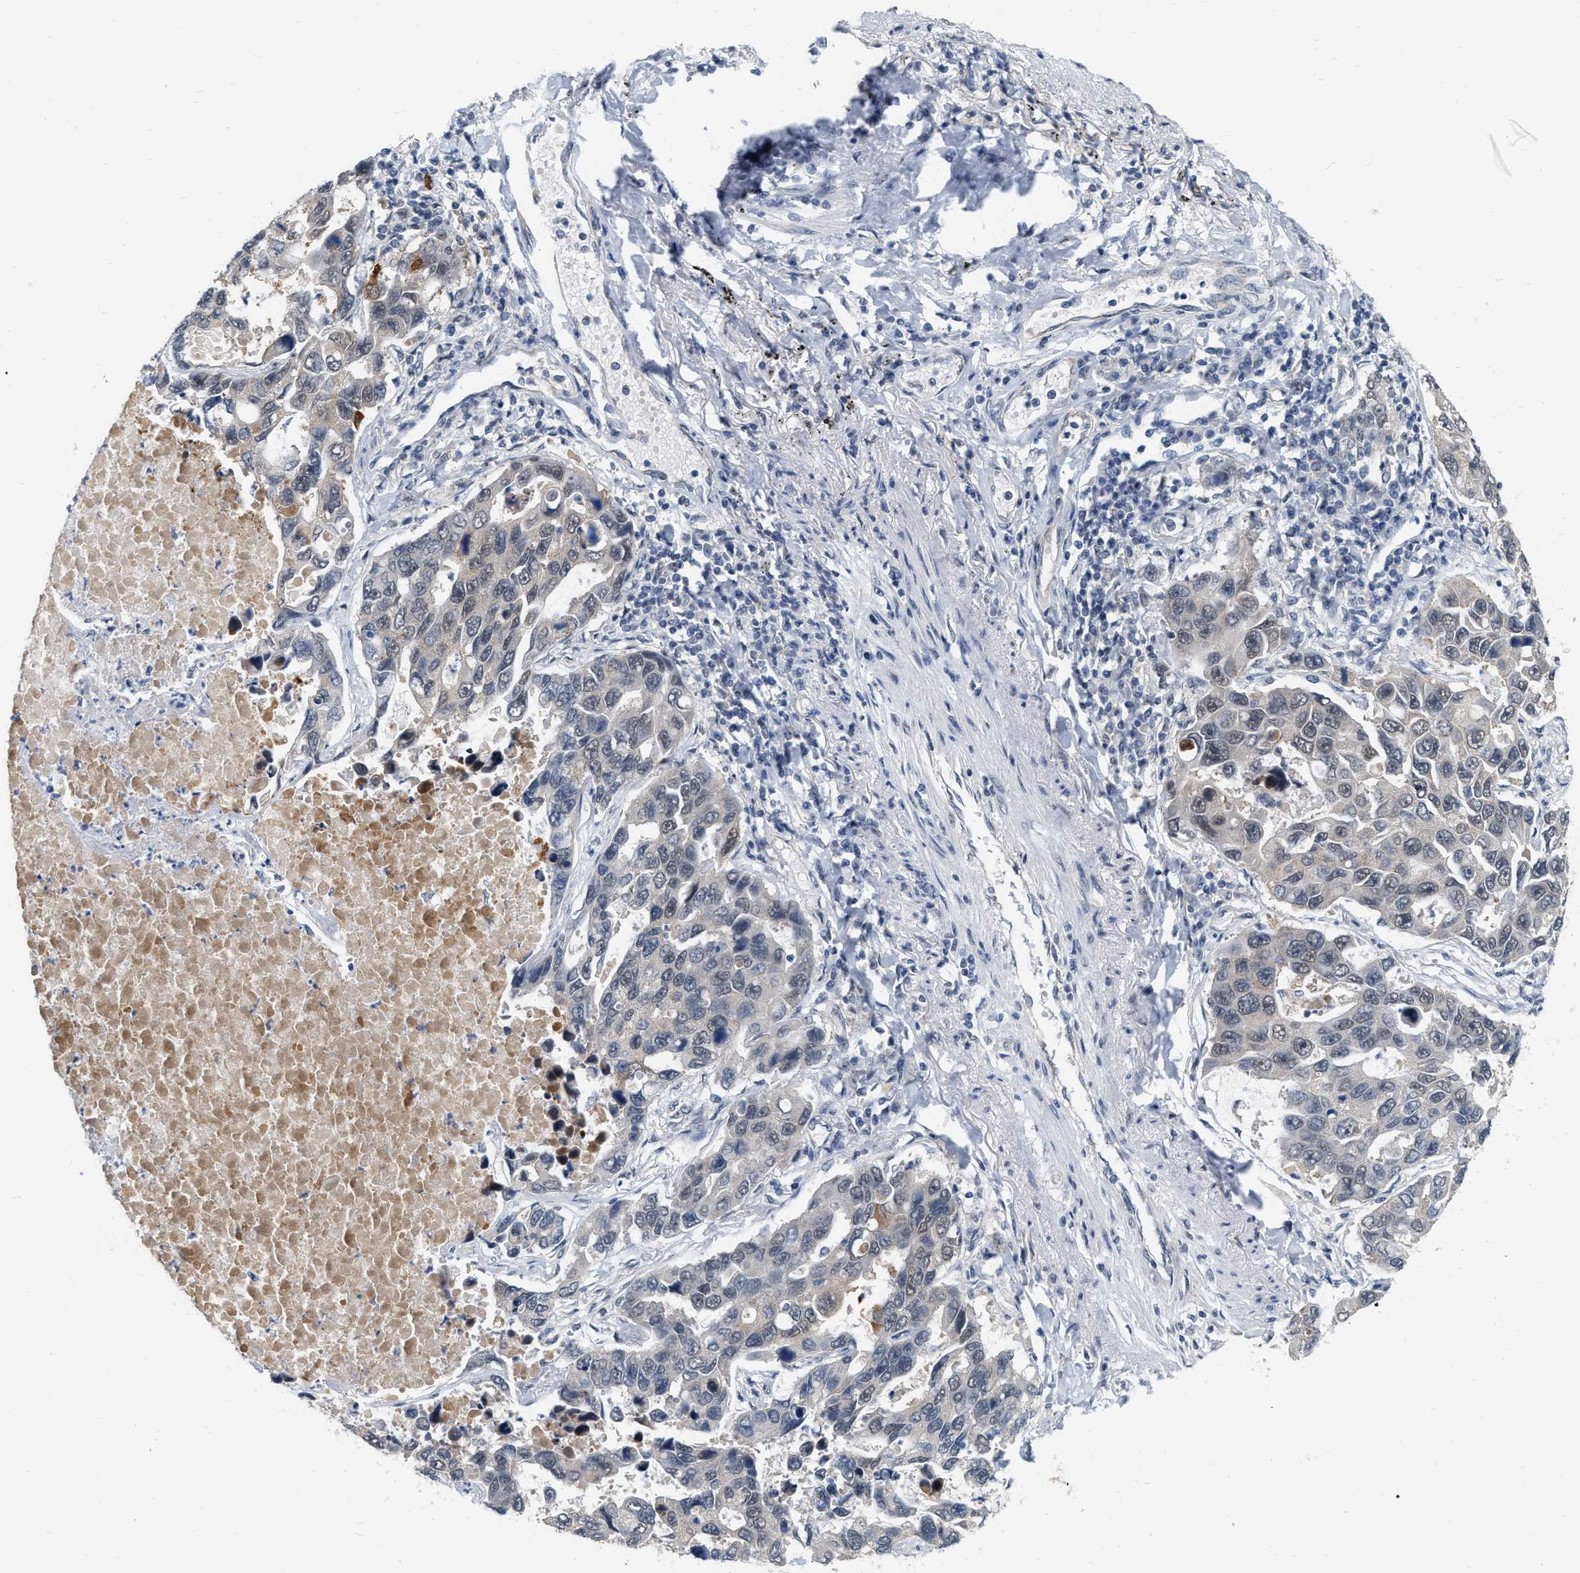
{"staining": {"intensity": "moderate", "quantity": "<25%", "location": "nuclear"}, "tissue": "lung cancer", "cell_type": "Tumor cells", "image_type": "cancer", "snomed": [{"axis": "morphology", "description": "Adenocarcinoma, NOS"}, {"axis": "topography", "description": "Lung"}], "caption": "The immunohistochemical stain labels moderate nuclear positivity in tumor cells of lung adenocarcinoma tissue. The staining is performed using DAB brown chromogen to label protein expression. The nuclei are counter-stained blue using hematoxylin.", "gene": "RUVBL1", "patient": {"sex": "male", "age": 64}}